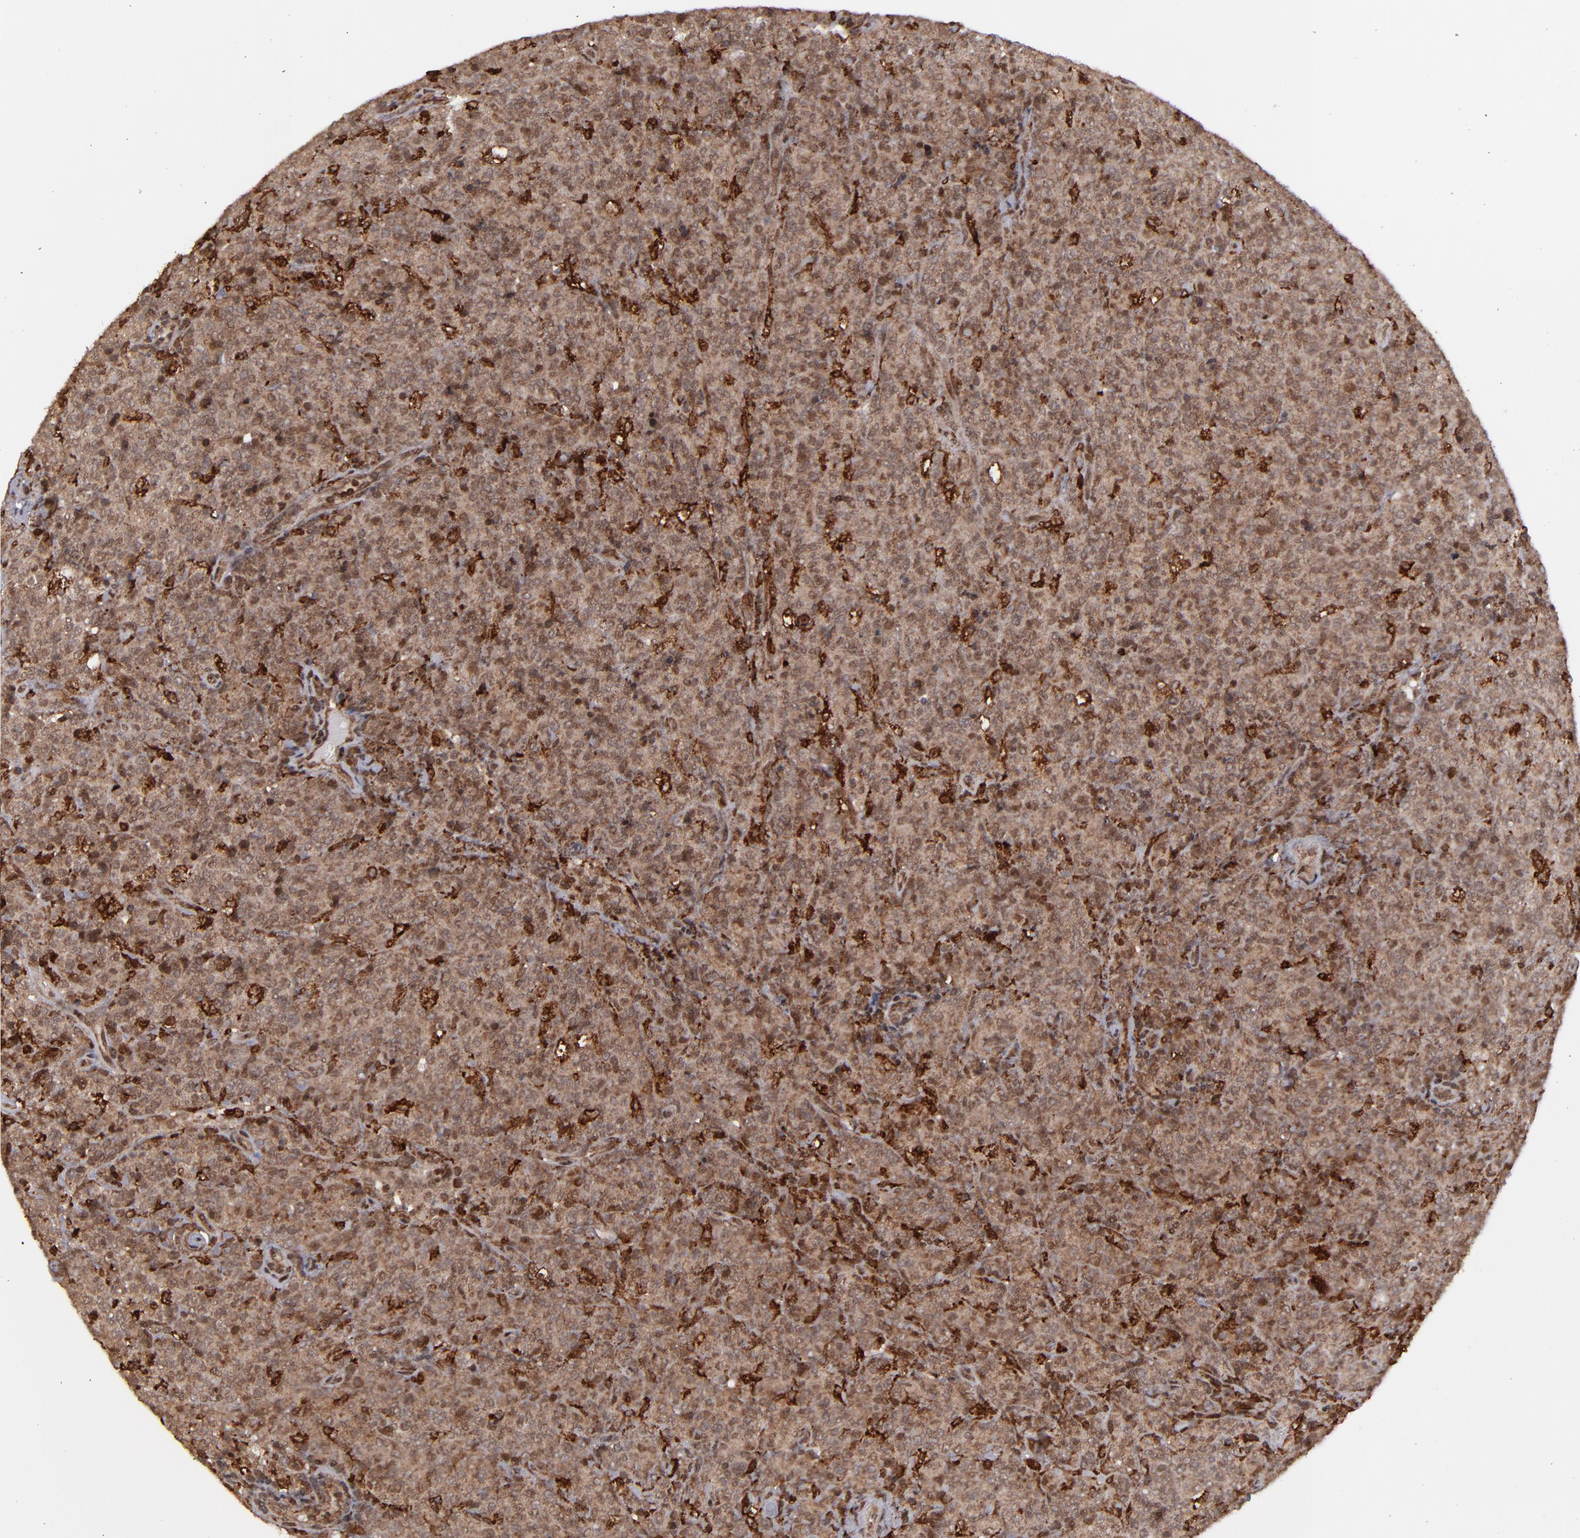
{"staining": {"intensity": "strong", "quantity": ">75%", "location": "cytoplasmic/membranous,nuclear"}, "tissue": "lymphoma", "cell_type": "Tumor cells", "image_type": "cancer", "snomed": [{"axis": "morphology", "description": "Malignant lymphoma, non-Hodgkin's type, High grade"}, {"axis": "topography", "description": "Tonsil"}], "caption": "A brown stain shows strong cytoplasmic/membranous and nuclear staining of a protein in human malignant lymphoma, non-Hodgkin's type (high-grade) tumor cells. Nuclei are stained in blue.", "gene": "RGS6", "patient": {"sex": "female", "age": 36}}